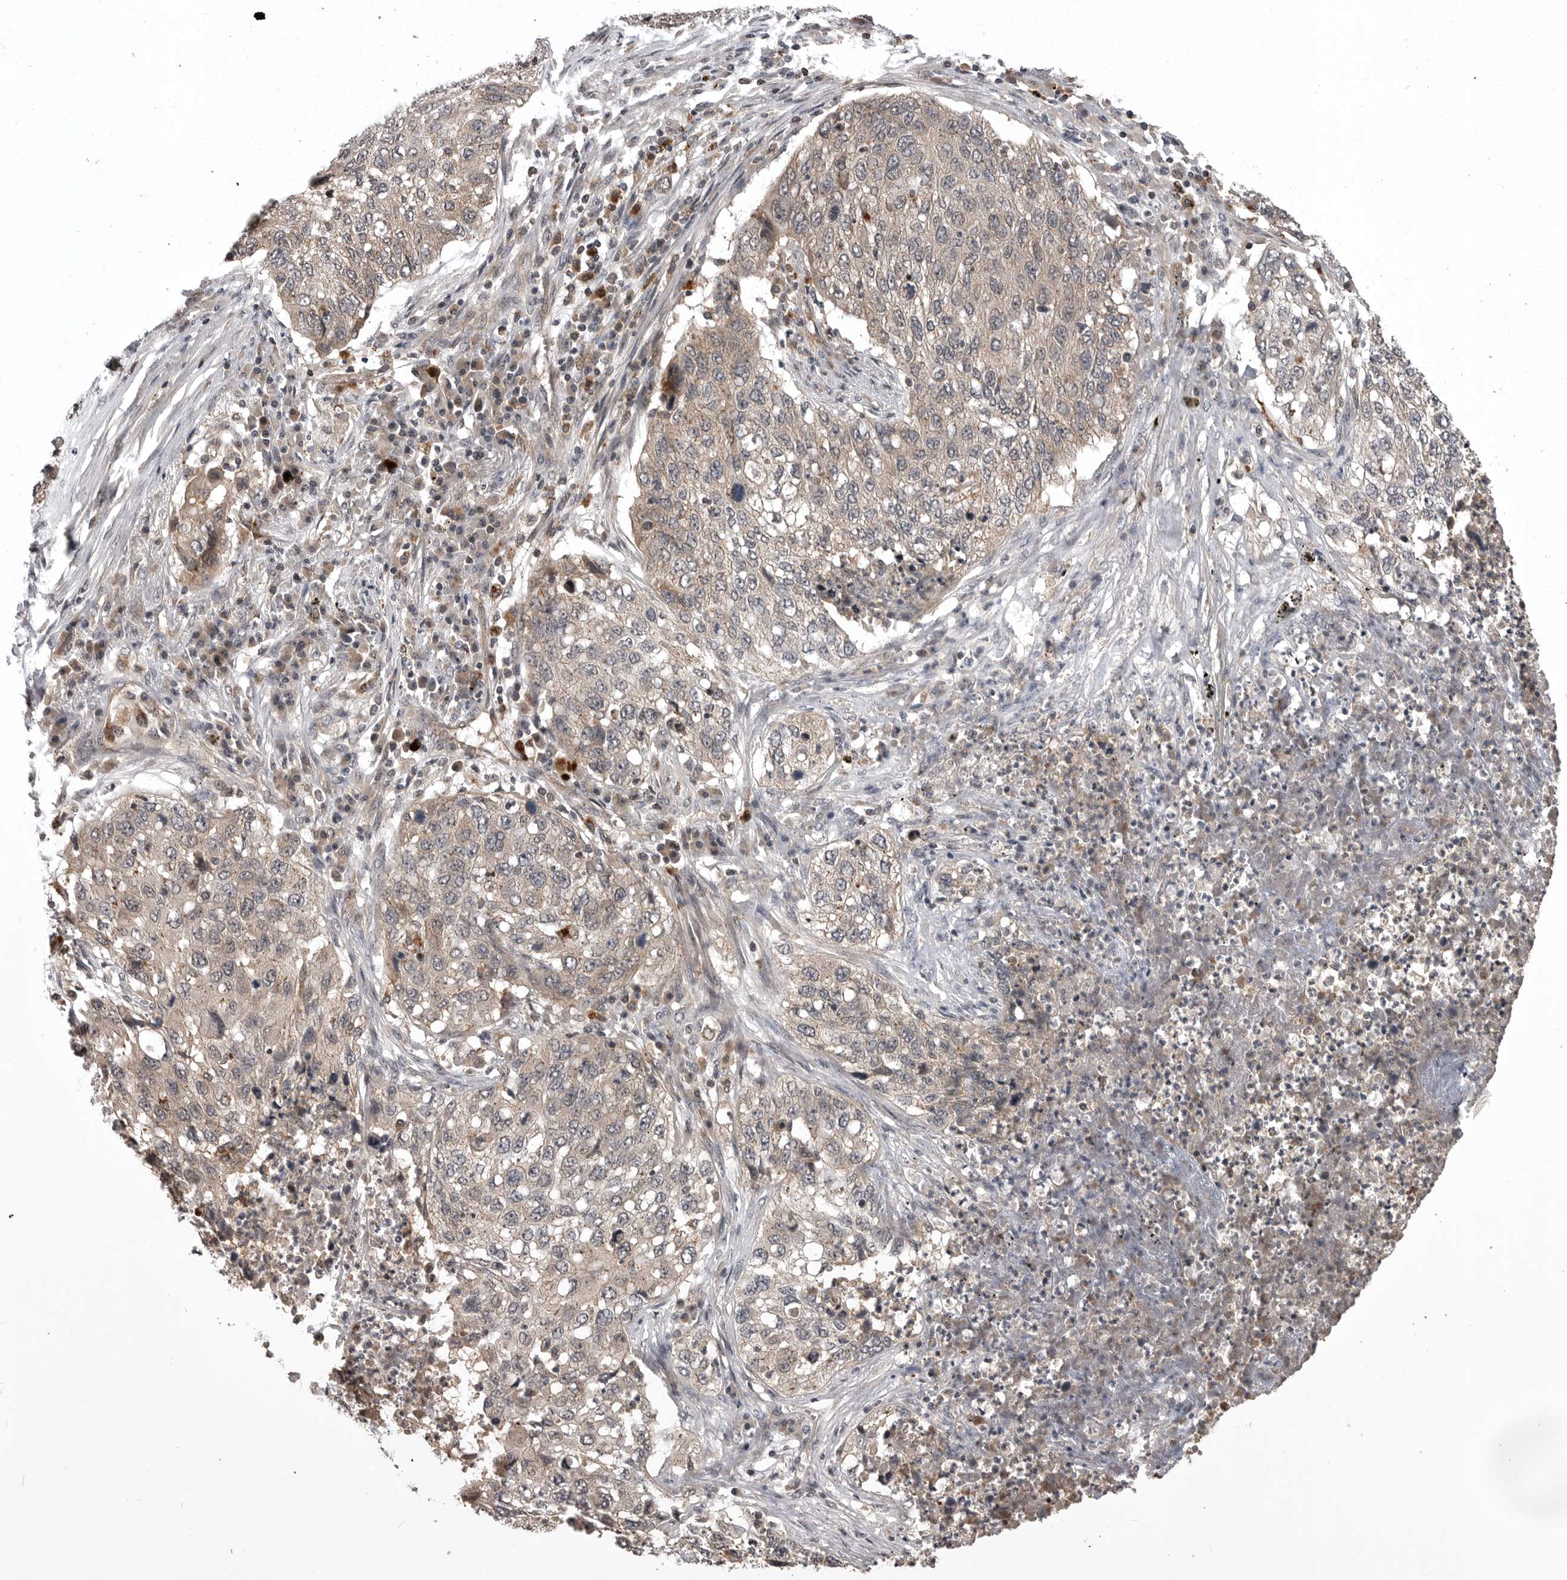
{"staining": {"intensity": "weak", "quantity": "<25%", "location": "cytoplasmic/membranous"}, "tissue": "lung cancer", "cell_type": "Tumor cells", "image_type": "cancer", "snomed": [{"axis": "morphology", "description": "Squamous cell carcinoma, NOS"}, {"axis": "topography", "description": "Lung"}], "caption": "This photomicrograph is of lung cancer (squamous cell carcinoma) stained with immunohistochemistry to label a protein in brown with the nuclei are counter-stained blue. There is no staining in tumor cells.", "gene": "AOAH", "patient": {"sex": "female", "age": 63}}